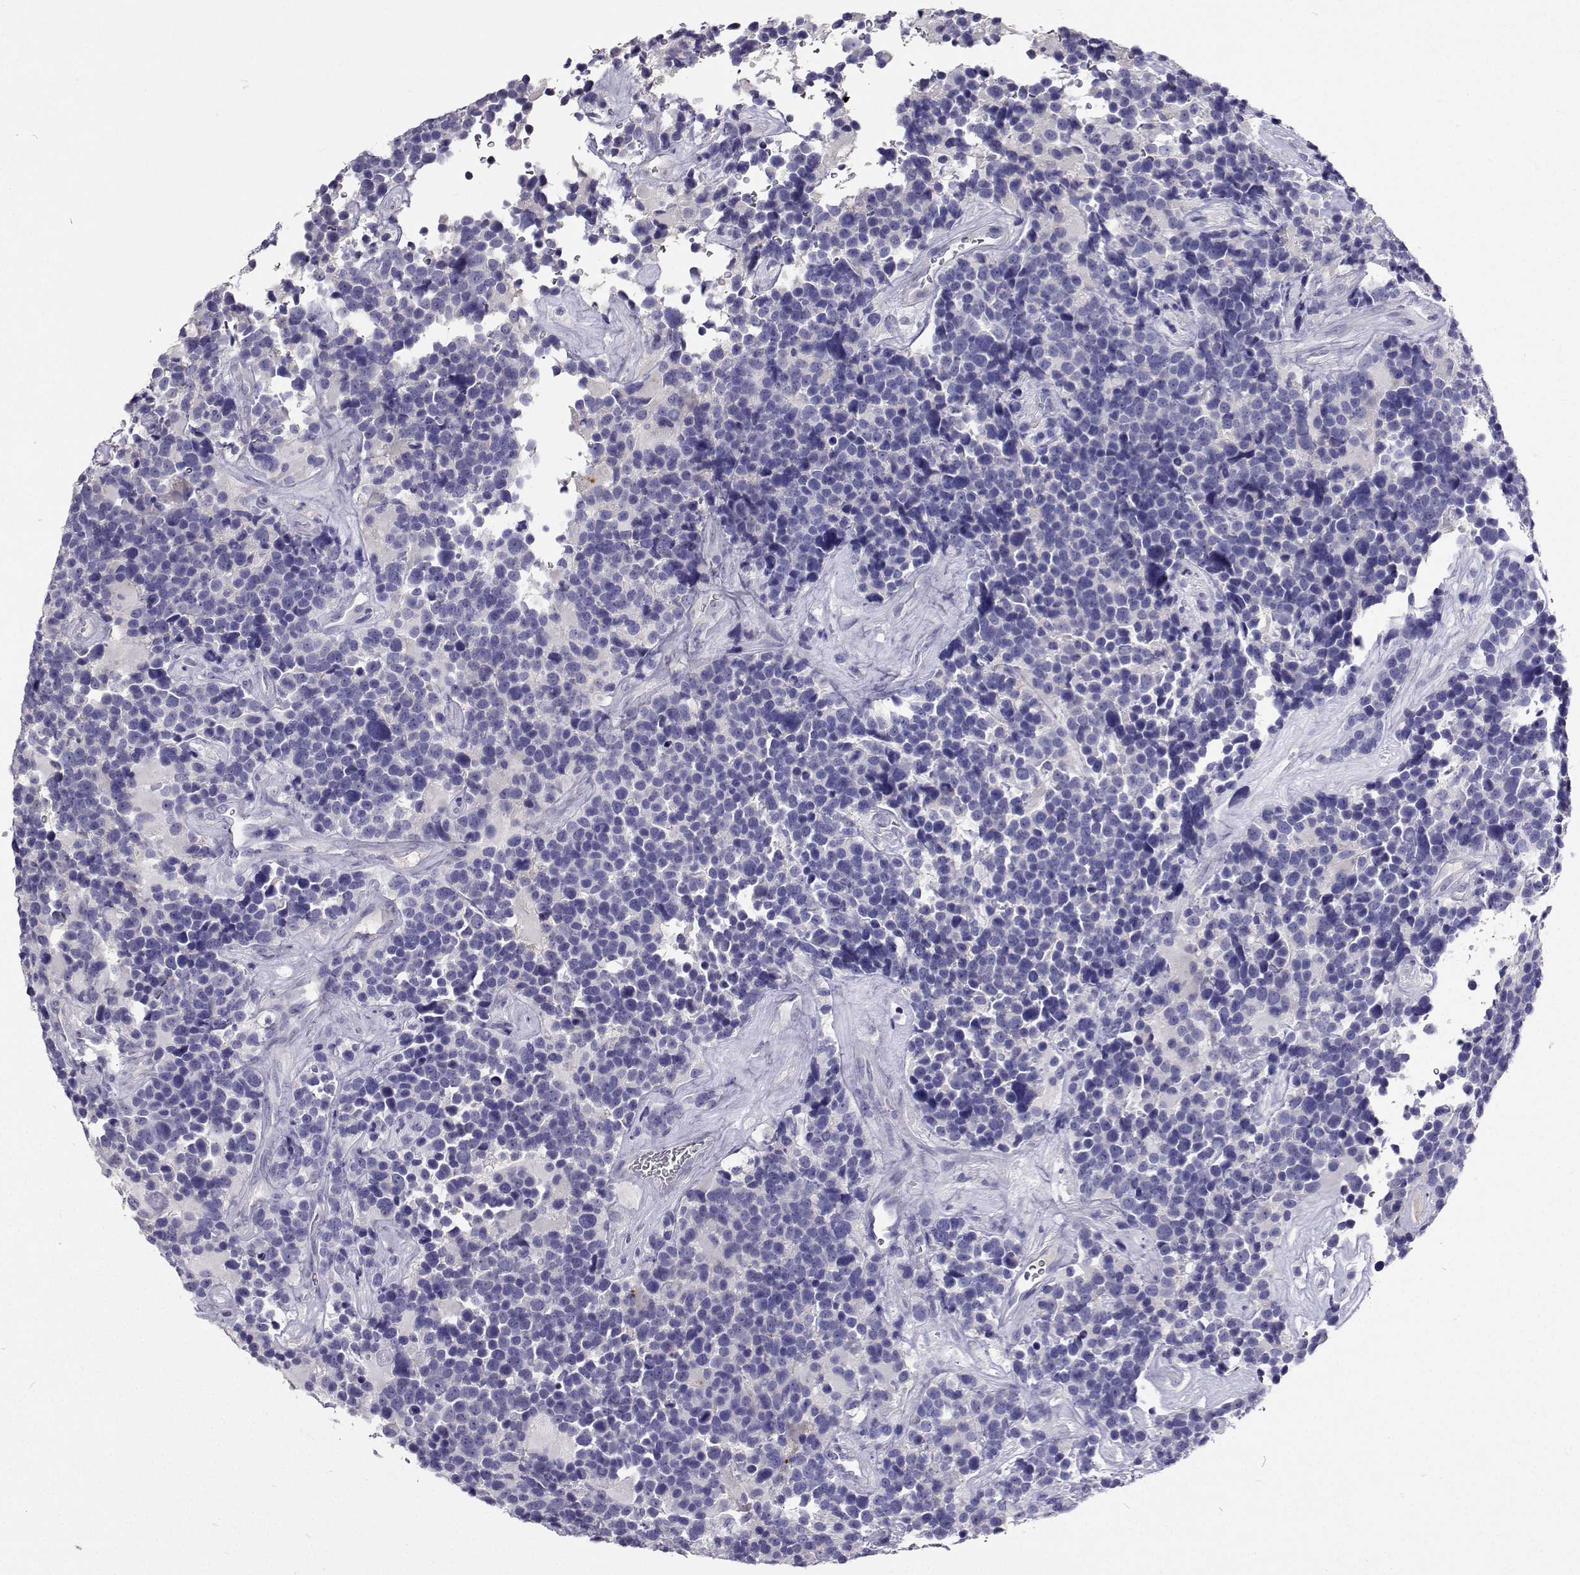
{"staining": {"intensity": "negative", "quantity": "none", "location": "none"}, "tissue": "glioma", "cell_type": "Tumor cells", "image_type": "cancer", "snomed": [{"axis": "morphology", "description": "Glioma, malignant, High grade"}, {"axis": "topography", "description": "Brain"}], "caption": "The histopathology image demonstrates no staining of tumor cells in glioma.", "gene": "CFAP44", "patient": {"sex": "male", "age": 33}}